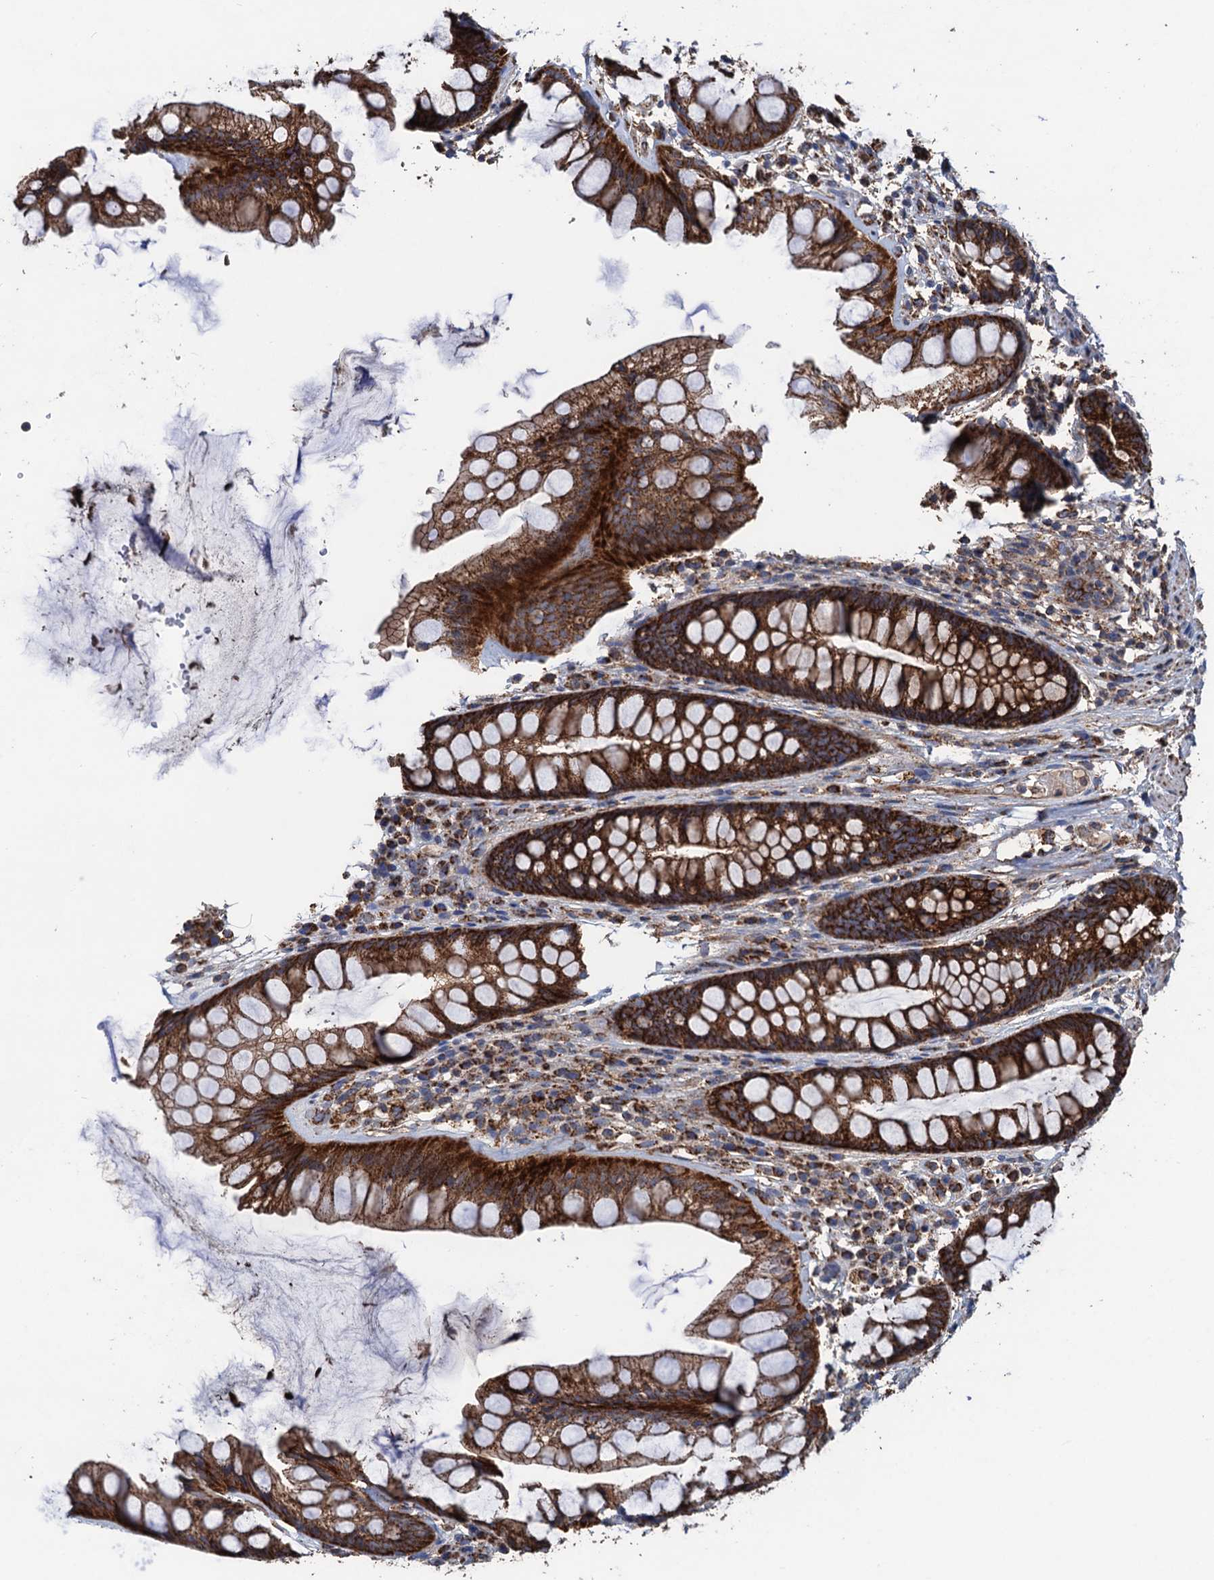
{"staining": {"intensity": "strong", "quantity": ">75%", "location": "cytoplasmic/membranous"}, "tissue": "rectum", "cell_type": "Glandular cells", "image_type": "normal", "snomed": [{"axis": "morphology", "description": "Normal tissue, NOS"}, {"axis": "topography", "description": "Rectum"}], "caption": "Rectum was stained to show a protein in brown. There is high levels of strong cytoplasmic/membranous staining in about >75% of glandular cells.", "gene": "DGLUCY", "patient": {"sex": "male", "age": 74}}